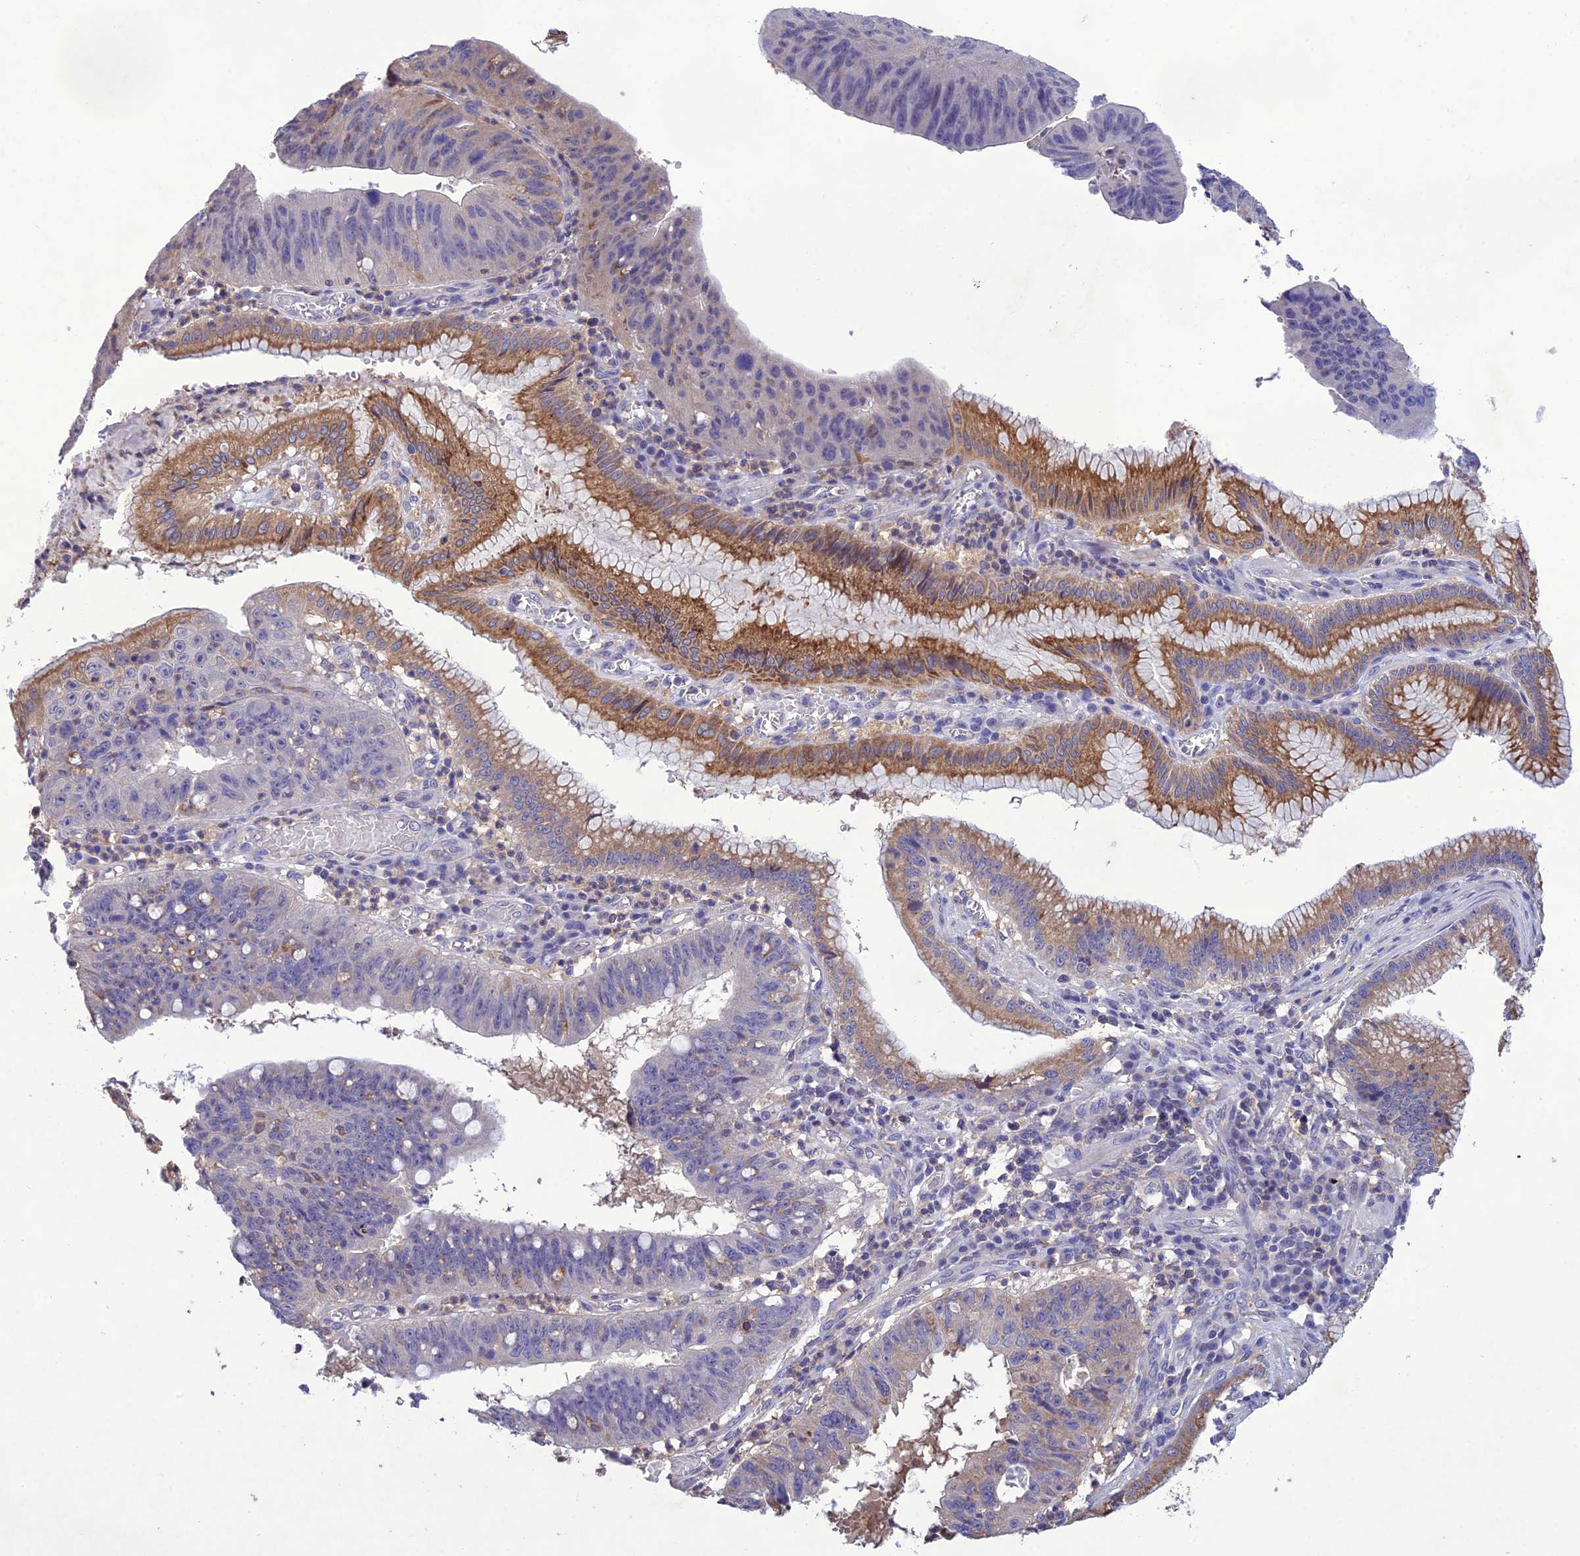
{"staining": {"intensity": "negative", "quantity": "none", "location": "none"}, "tissue": "stomach cancer", "cell_type": "Tumor cells", "image_type": "cancer", "snomed": [{"axis": "morphology", "description": "Adenocarcinoma, NOS"}, {"axis": "topography", "description": "Stomach"}], "caption": "A photomicrograph of human stomach adenocarcinoma is negative for staining in tumor cells.", "gene": "SNX24", "patient": {"sex": "male", "age": 59}}